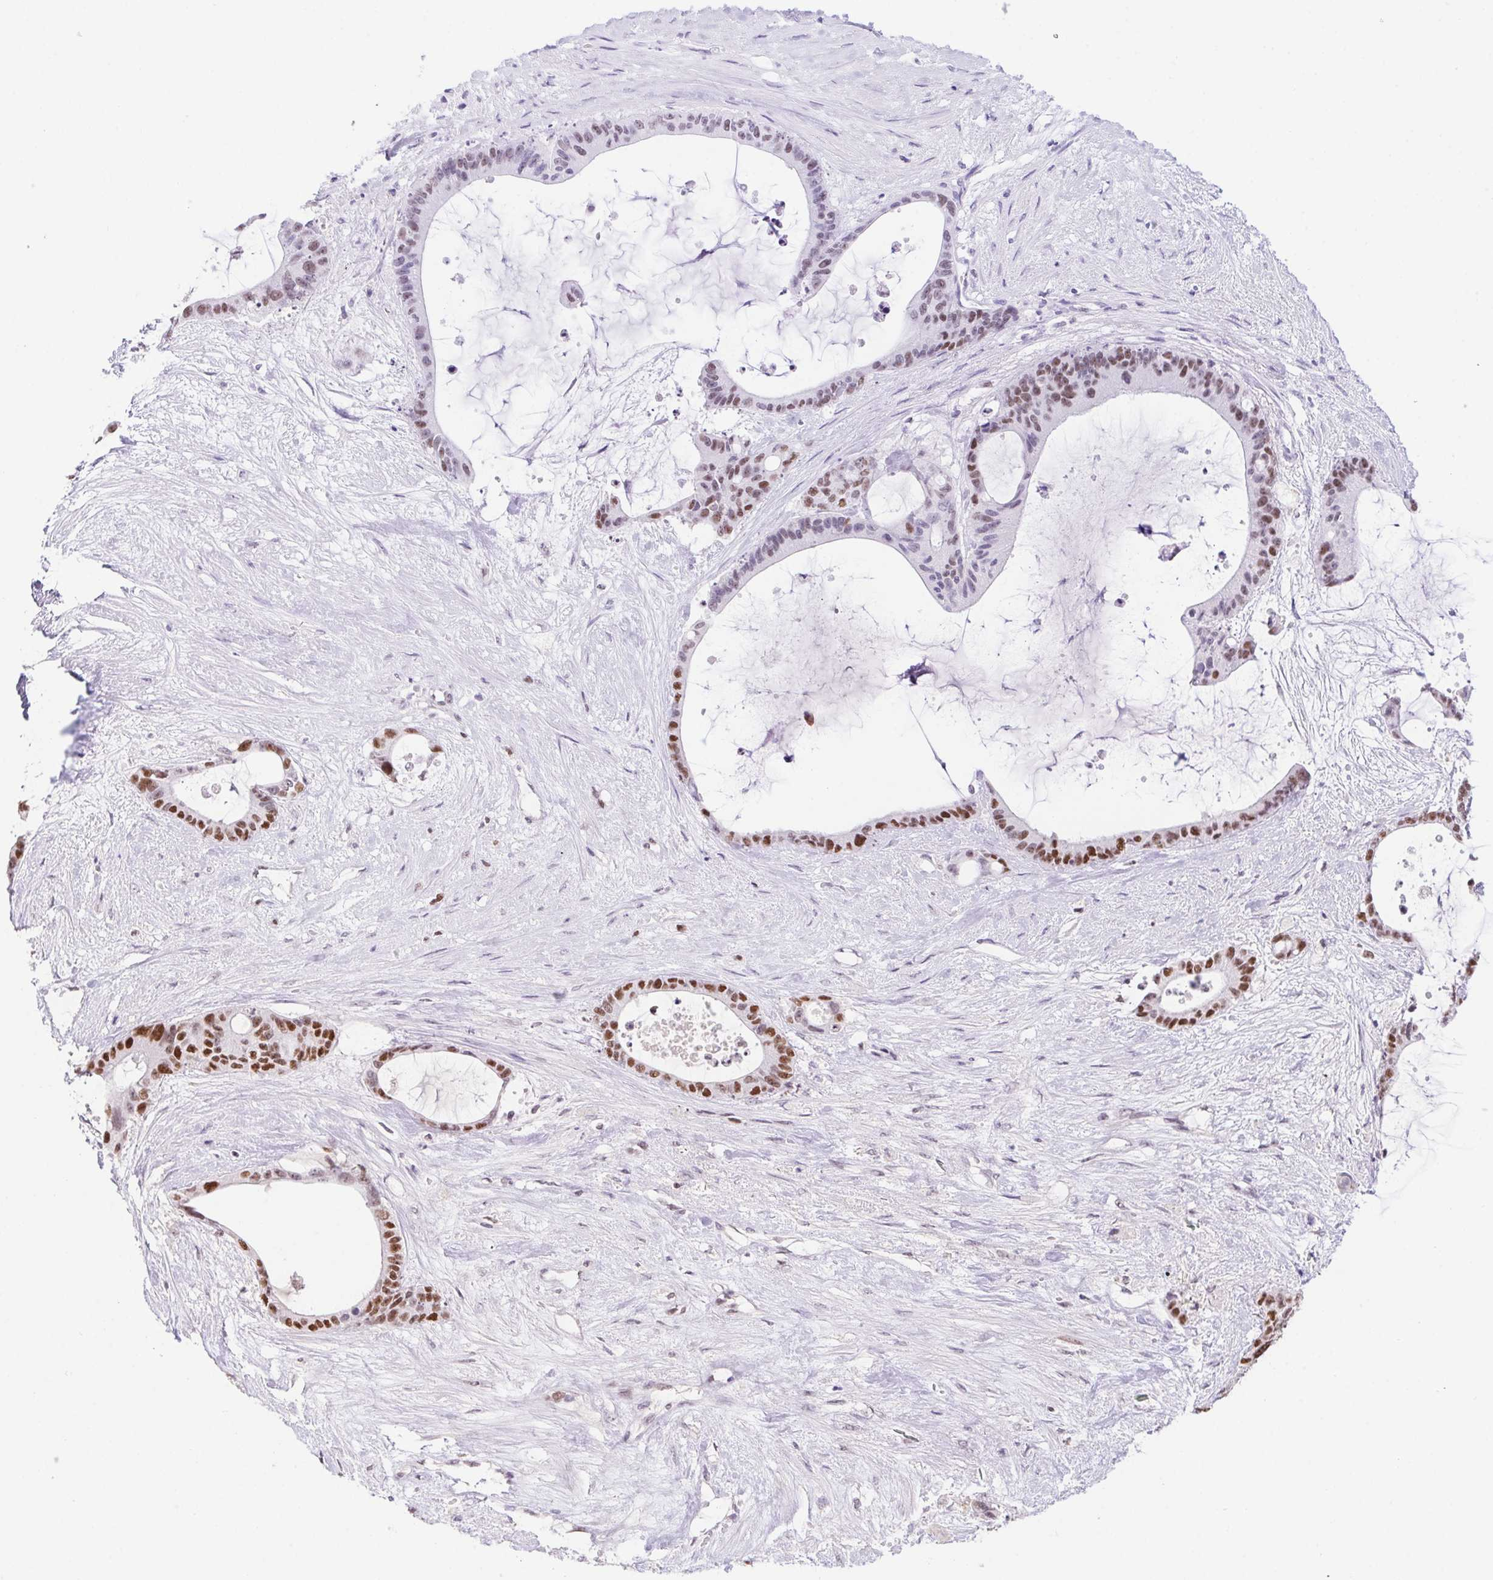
{"staining": {"intensity": "moderate", "quantity": ">75%", "location": "nuclear"}, "tissue": "liver cancer", "cell_type": "Tumor cells", "image_type": "cancer", "snomed": [{"axis": "morphology", "description": "Normal tissue, NOS"}, {"axis": "morphology", "description": "Cholangiocarcinoma"}, {"axis": "topography", "description": "Liver"}, {"axis": "topography", "description": "Peripheral nerve tissue"}], "caption": "Human liver cancer stained for a protein (brown) demonstrates moderate nuclear positive staining in about >75% of tumor cells.", "gene": "POLD3", "patient": {"sex": "female", "age": 73}}